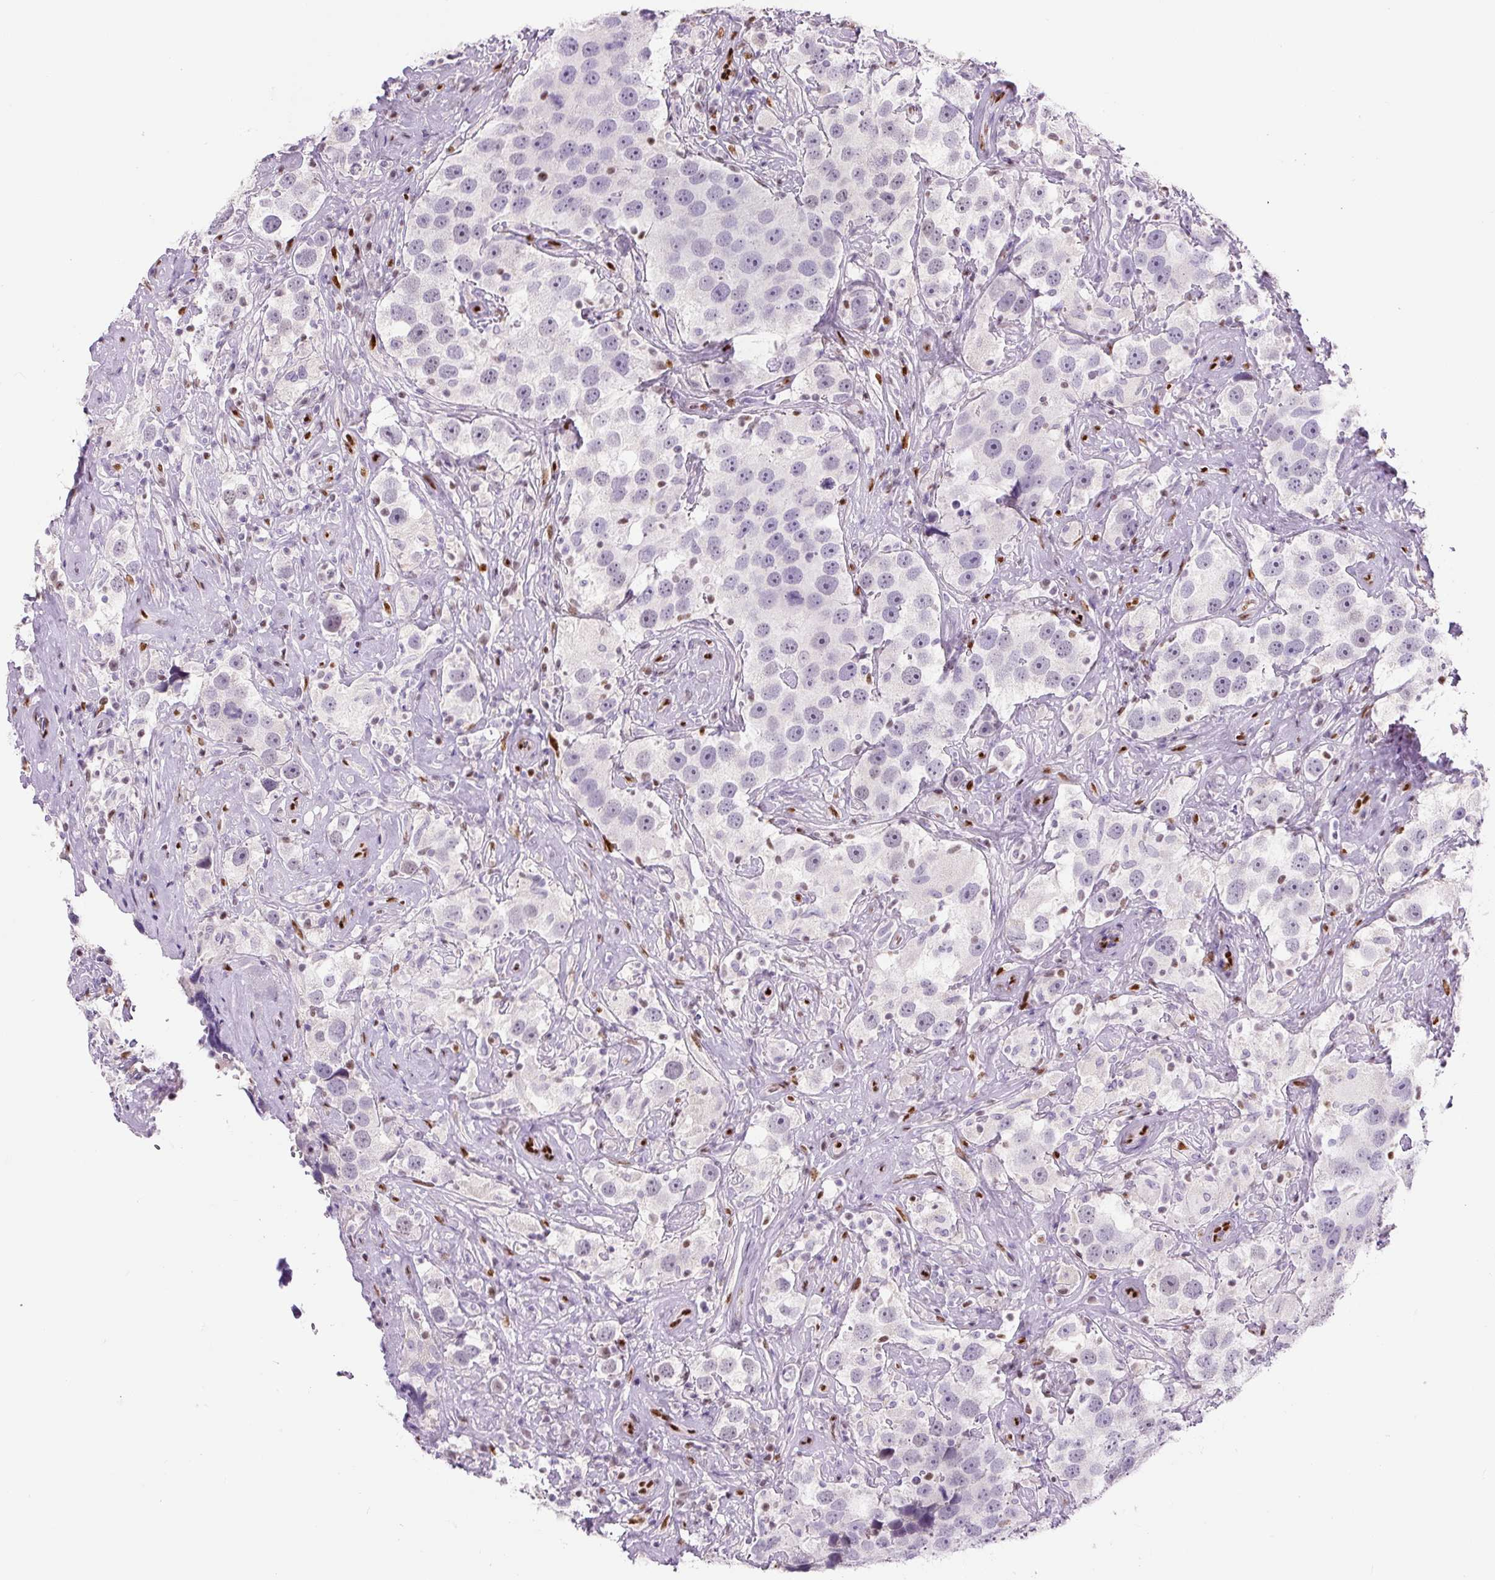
{"staining": {"intensity": "negative", "quantity": "none", "location": "none"}, "tissue": "testis cancer", "cell_type": "Tumor cells", "image_type": "cancer", "snomed": [{"axis": "morphology", "description": "Seminoma, NOS"}, {"axis": "topography", "description": "Testis"}], "caption": "A photomicrograph of human testis cancer (seminoma) is negative for staining in tumor cells.", "gene": "ZEB1", "patient": {"sex": "male", "age": 49}}